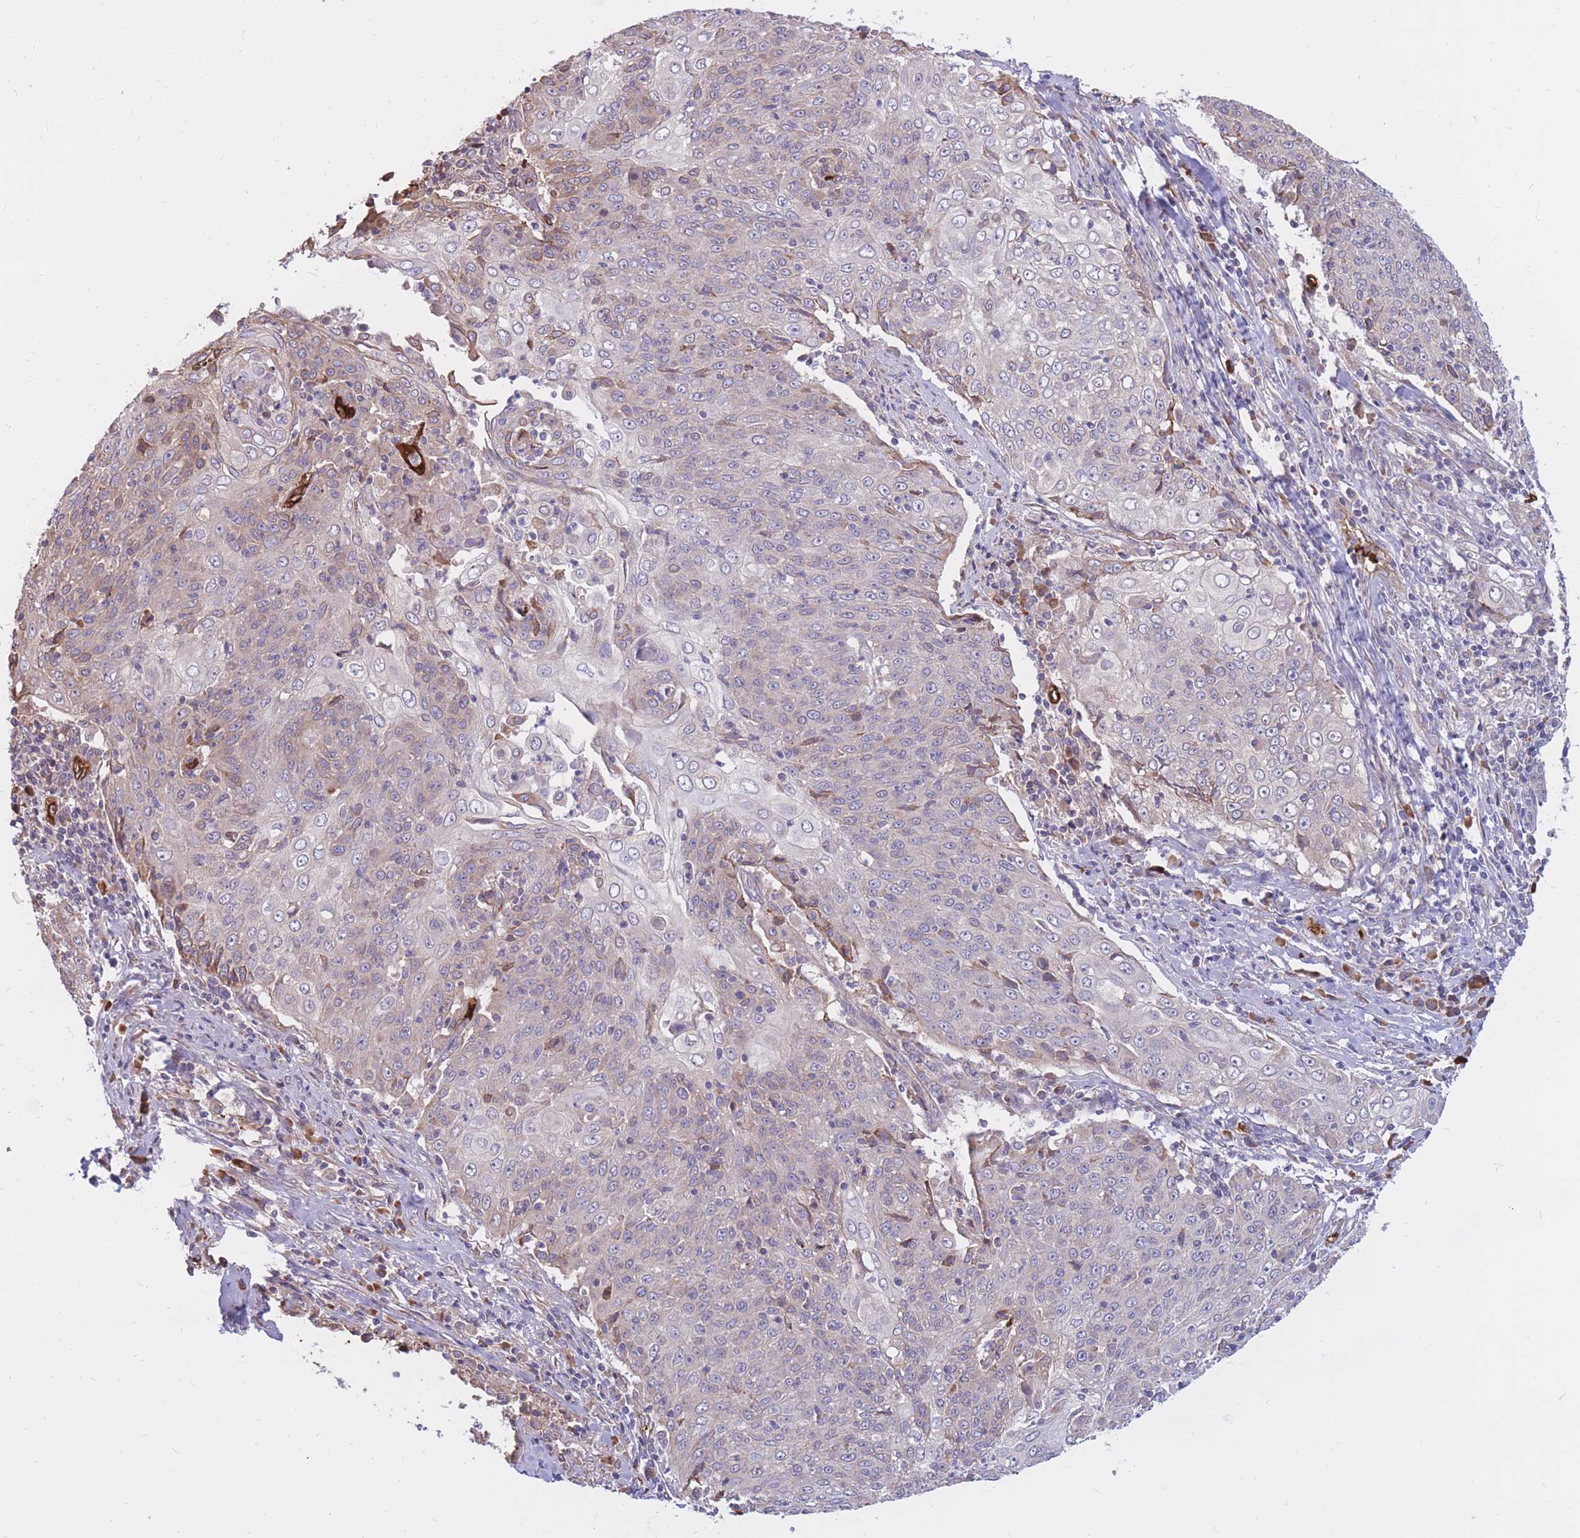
{"staining": {"intensity": "weak", "quantity": "<25%", "location": "cytoplasmic/membranous"}, "tissue": "cervical cancer", "cell_type": "Tumor cells", "image_type": "cancer", "snomed": [{"axis": "morphology", "description": "Squamous cell carcinoma, NOS"}, {"axis": "topography", "description": "Cervix"}], "caption": "Tumor cells are negative for brown protein staining in squamous cell carcinoma (cervical).", "gene": "ATP10D", "patient": {"sex": "female", "age": 48}}